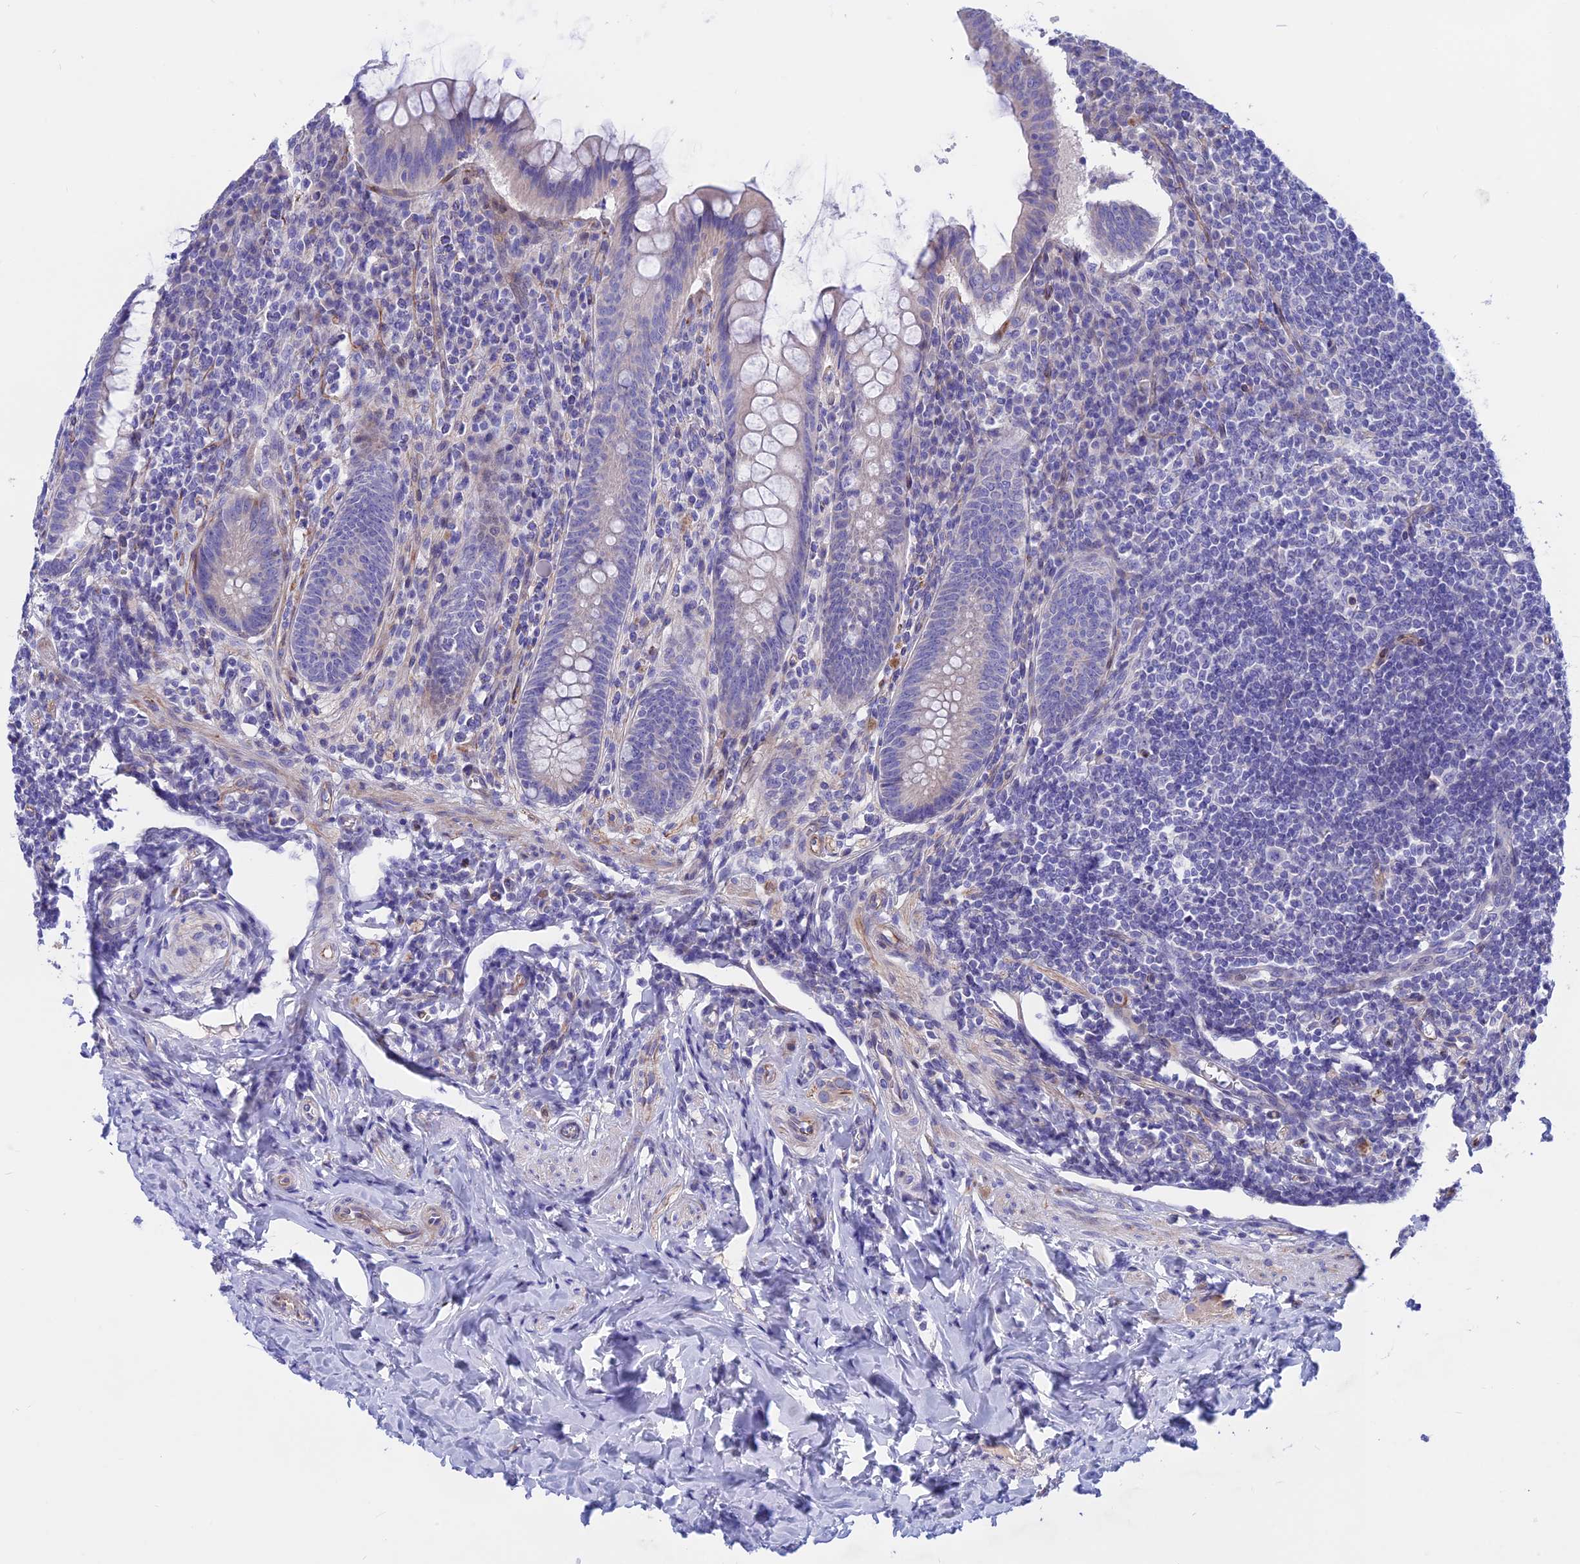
{"staining": {"intensity": "moderate", "quantity": "<25%", "location": "cytoplasmic/membranous"}, "tissue": "appendix", "cell_type": "Glandular cells", "image_type": "normal", "snomed": [{"axis": "morphology", "description": "Normal tissue, NOS"}, {"axis": "topography", "description": "Appendix"}], "caption": "The photomicrograph reveals immunohistochemical staining of unremarkable appendix. There is moderate cytoplasmic/membranous positivity is seen in approximately <25% of glandular cells. Immunohistochemistry stains the protein of interest in brown and the nuclei are stained blue.", "gene": "TMEM138", "patient": {"sex": "female", "age": 33}}